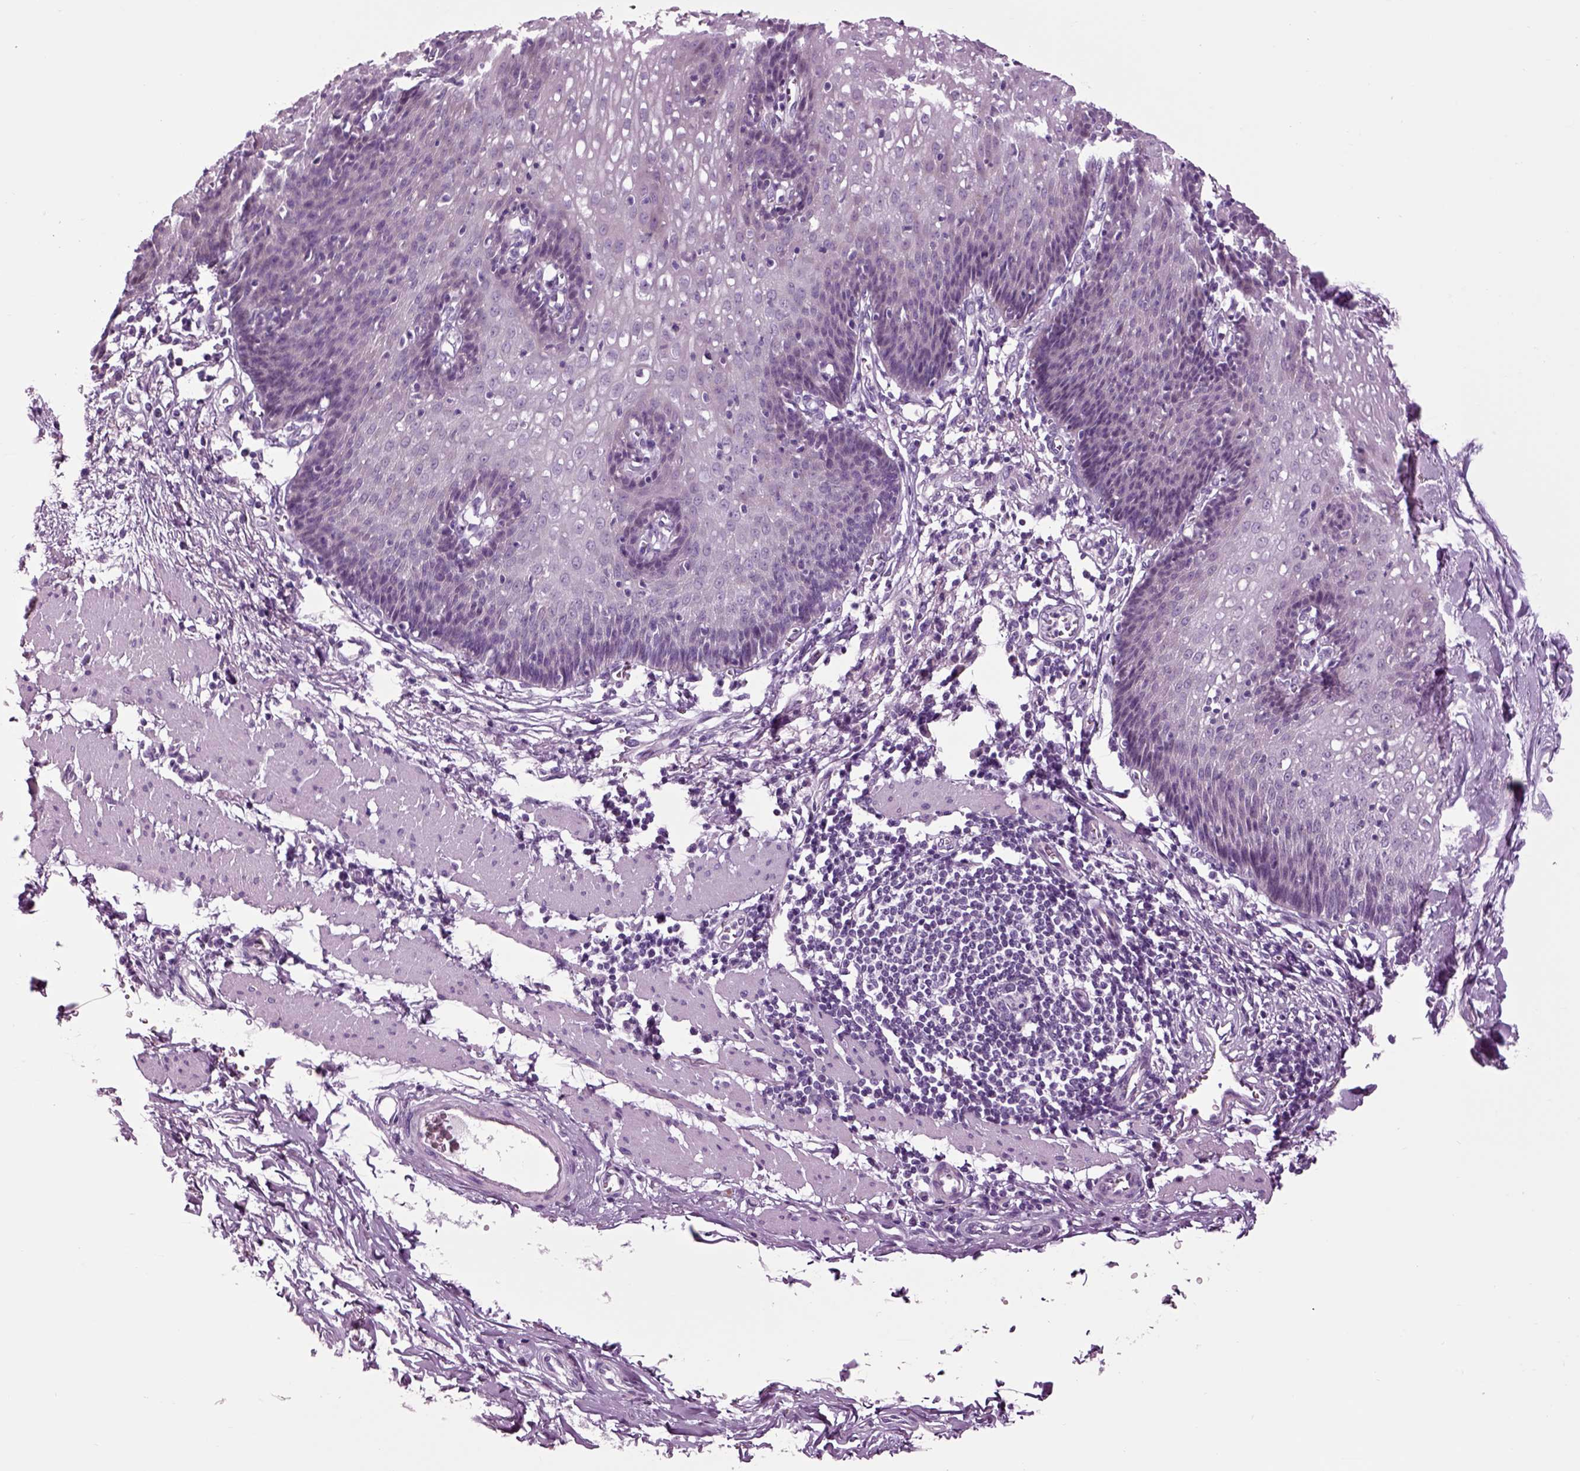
{"staining": {"intensity": "negative", "quantity": "none", "location": "none"}, "tissue": "esophagus", "cell_type": "Squamous epithelial cells", "image_type": "normal", "snomed": [{"axis": "morphology", "description": "Normal tissue, NOS"}, {"axis": "topography", "description": "Esophagus"}], "caption": "High power microscopy histopathology image of an IHC histopathology image of normal esophagus, revealing no significant staining in squamous epithelial cells.", "gene": "ARHGAP11A", "patient": {"sex": "male", "age": 57}}